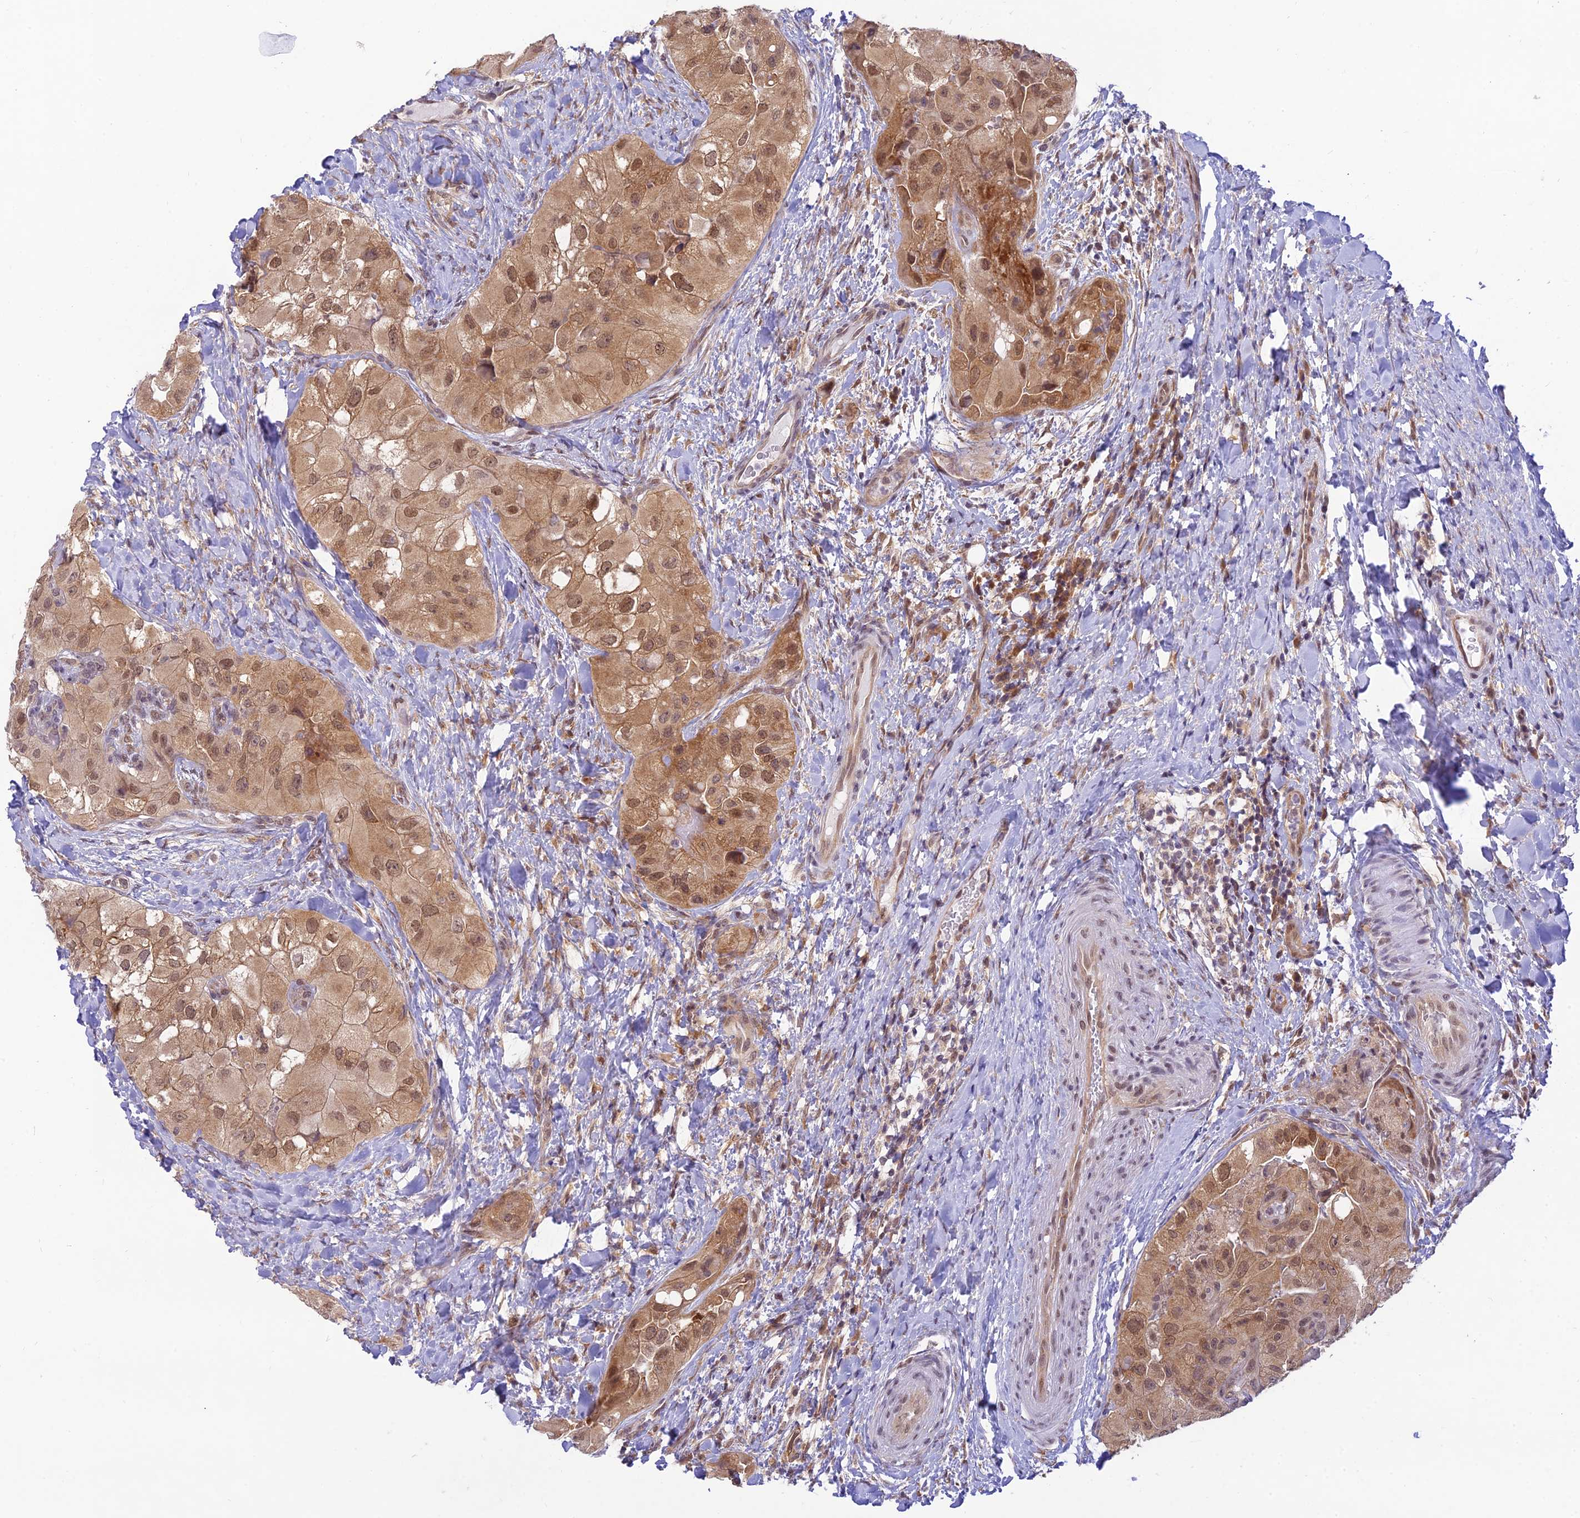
{"staining": {"intensity": "moderate", "quantity": ">75%", "location": "cytoplasmic/membranous,nuclear"}, "tissue": "thyroid cancer", "cell_type": "Tumor cells", "image_type": "cancer", "snomed": [{"axis": "morphology", "description": "Normal tissue, NOS"}, {"axis": "morphology", "description": "Papillary adenocarcinoma, NOS"}, {"axis": "topography", "description": "Thyroid gland"}], "caption": "Immunohistochemical staining of human thyroid papillary adenocarcinoma exhibits medium levels of moderate cytoplasmic/membranous and nuclear staining in approximately >75% of tumor cells.", "gene": "SKIC8", "patient": {"sex": "female", "age": 59}}